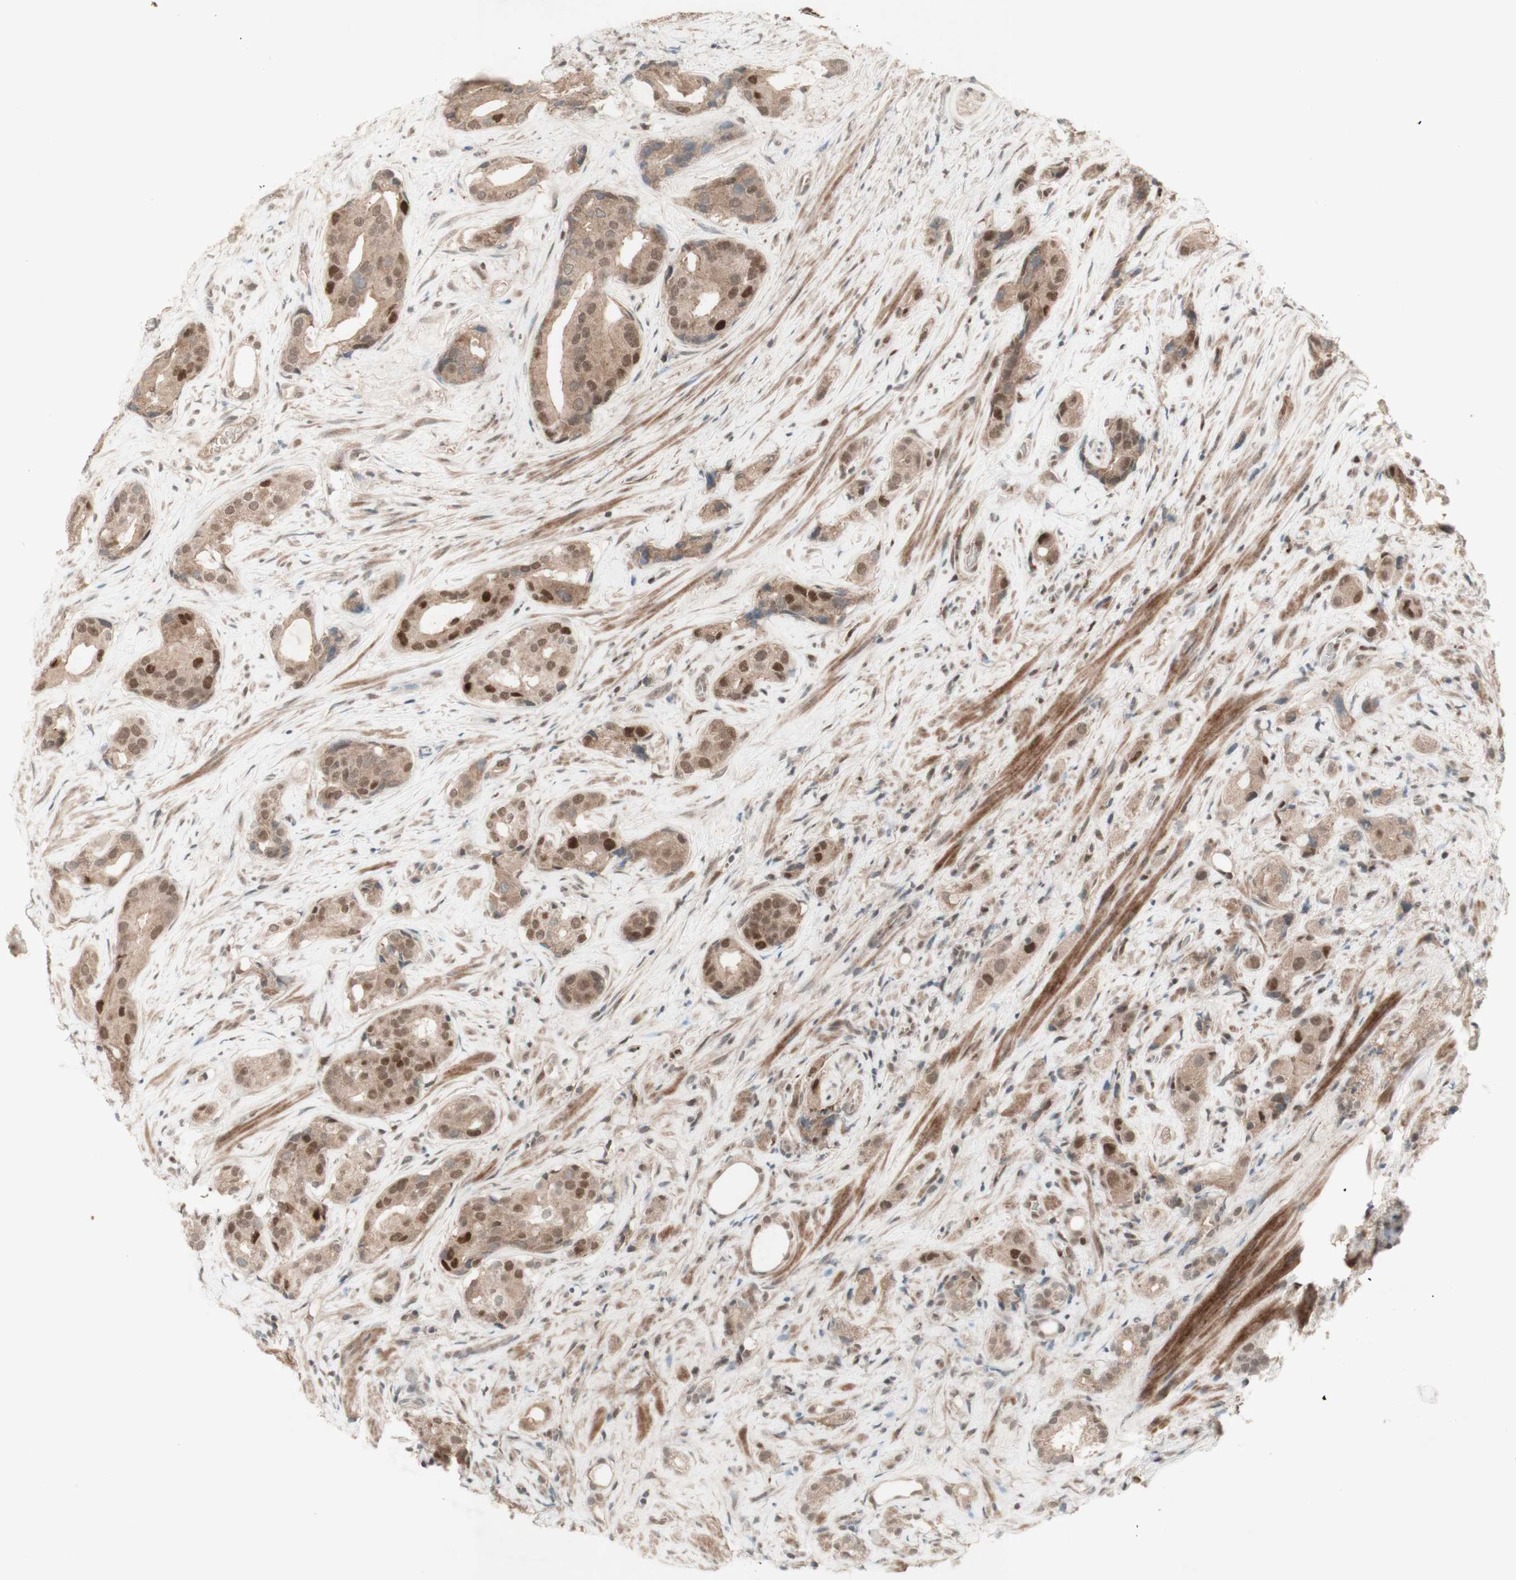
{"staining": {"intensity": "moderate", "quantity": ">75%", "location": "cytoplasmic/membranous,nuclear"}, "tissue": "prostate cancer", "cell_type": "Tumor cells", "image_type": "cancer", "snomed": [{"axis": "morphology", "description": "Adenocarcinoma, High grade"}, {"axis": "topography", "description": "Prostate"}], "caption": "Human prostate cancer (high-grade adenocarcinoma) stained for a protein (brown) exhibits moderate cytoplasmic/membranous and nuclear positive expression in approximately >75% of tumor cells.", "gene": "MSH6", "patient": {"sex": "male", "age": 71}}